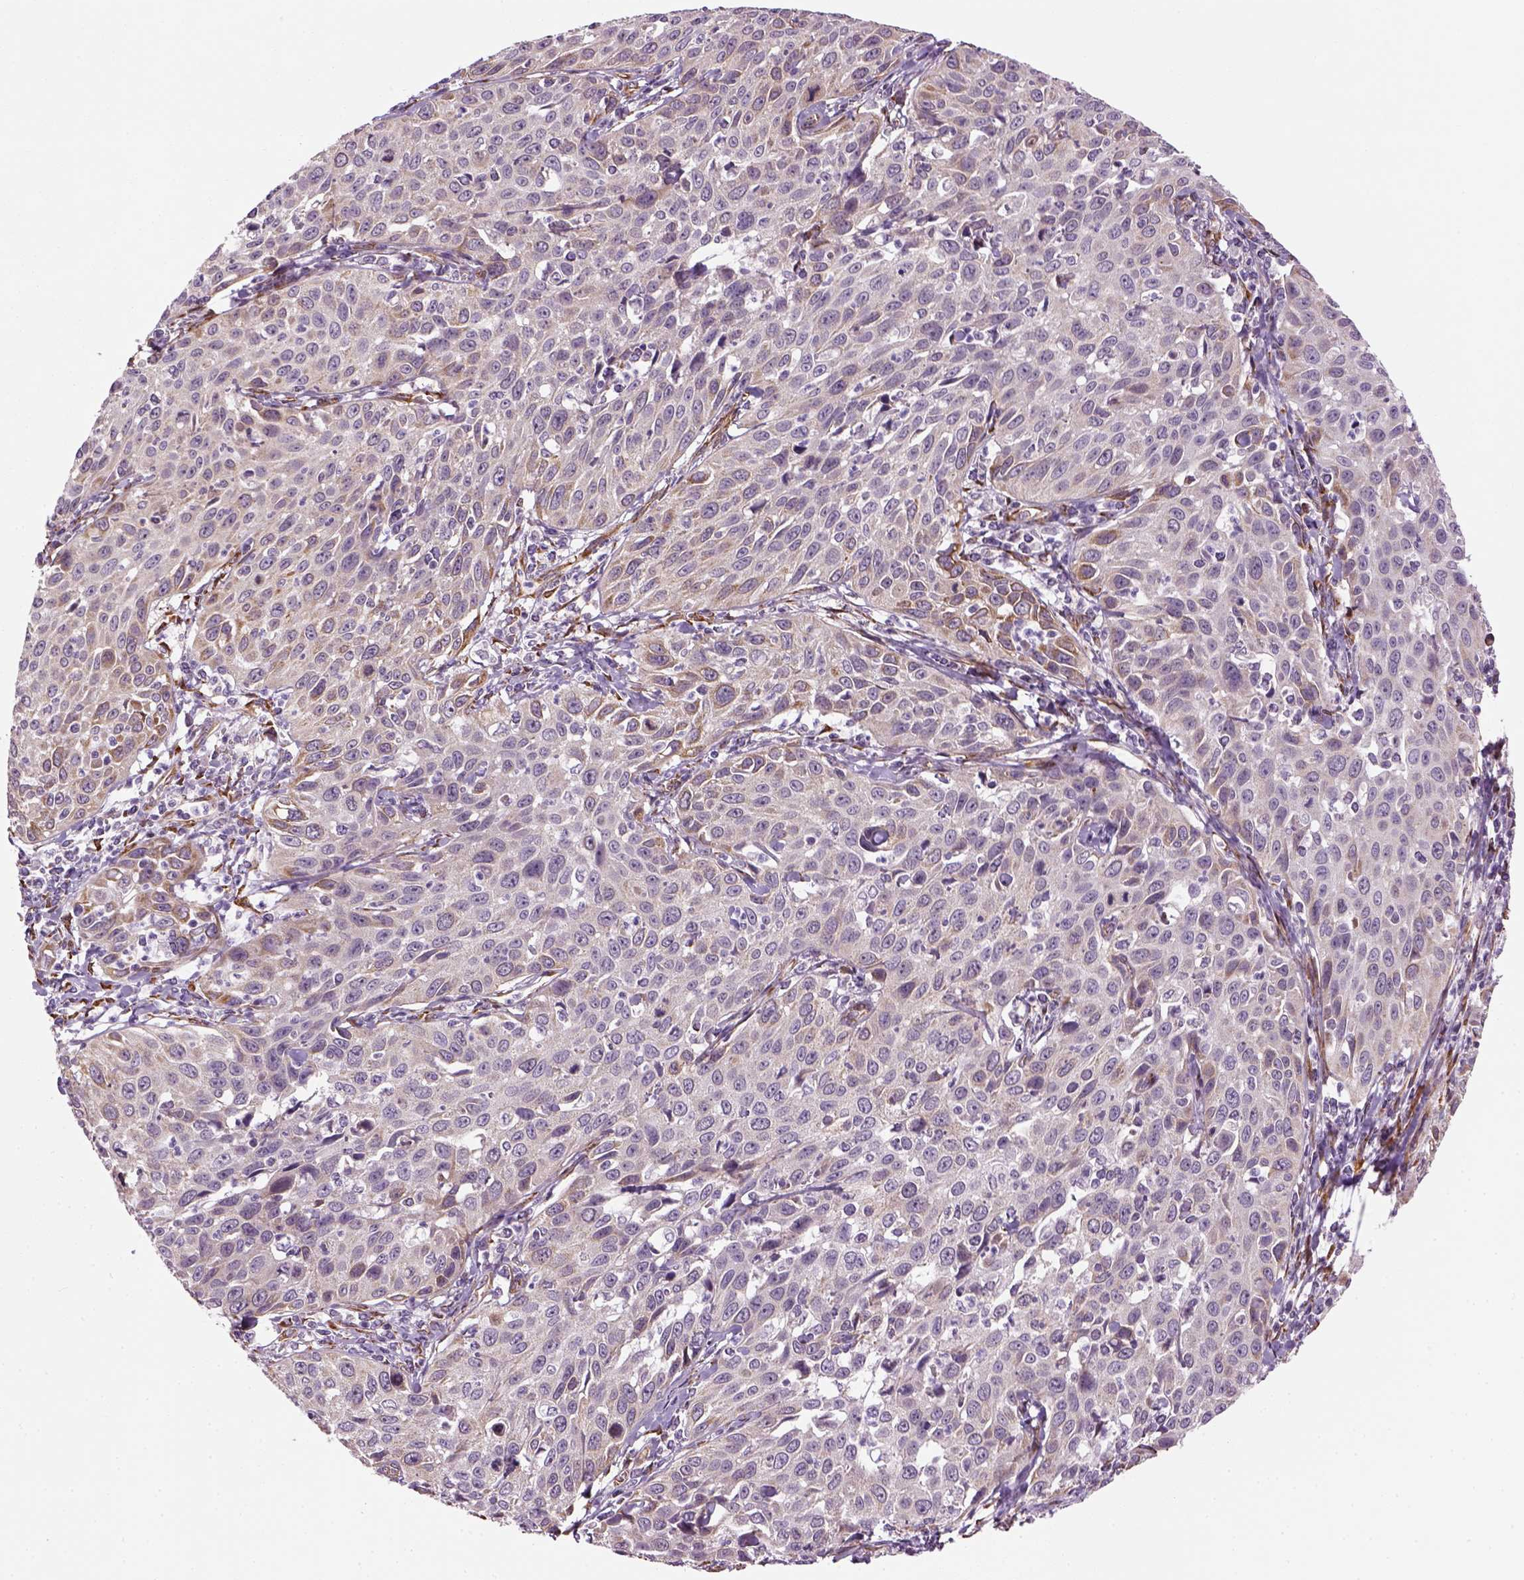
{"staining": {"intensity": "weak", "quantity": "<25%", "location": "cytoplasmic/membranous"}, "tissue": "cervical cancer", "cell_type": "Tumor cells", "image_type": "cancer", "snomed": [{"axis": "morphology", "description": "Squamous cell carcinoma, NOS"}, {"axis": "topography", "description": "Cervix"}], "caption": "The image reveals no significant staining in tumor cells of squamous cell carcinoma (cervical). (DAB (3,3'-diaminobenzidine) IHC with hematoxylin counter stain).", "gene": "XK", "patient": {"sex": "female", "age": 26}}